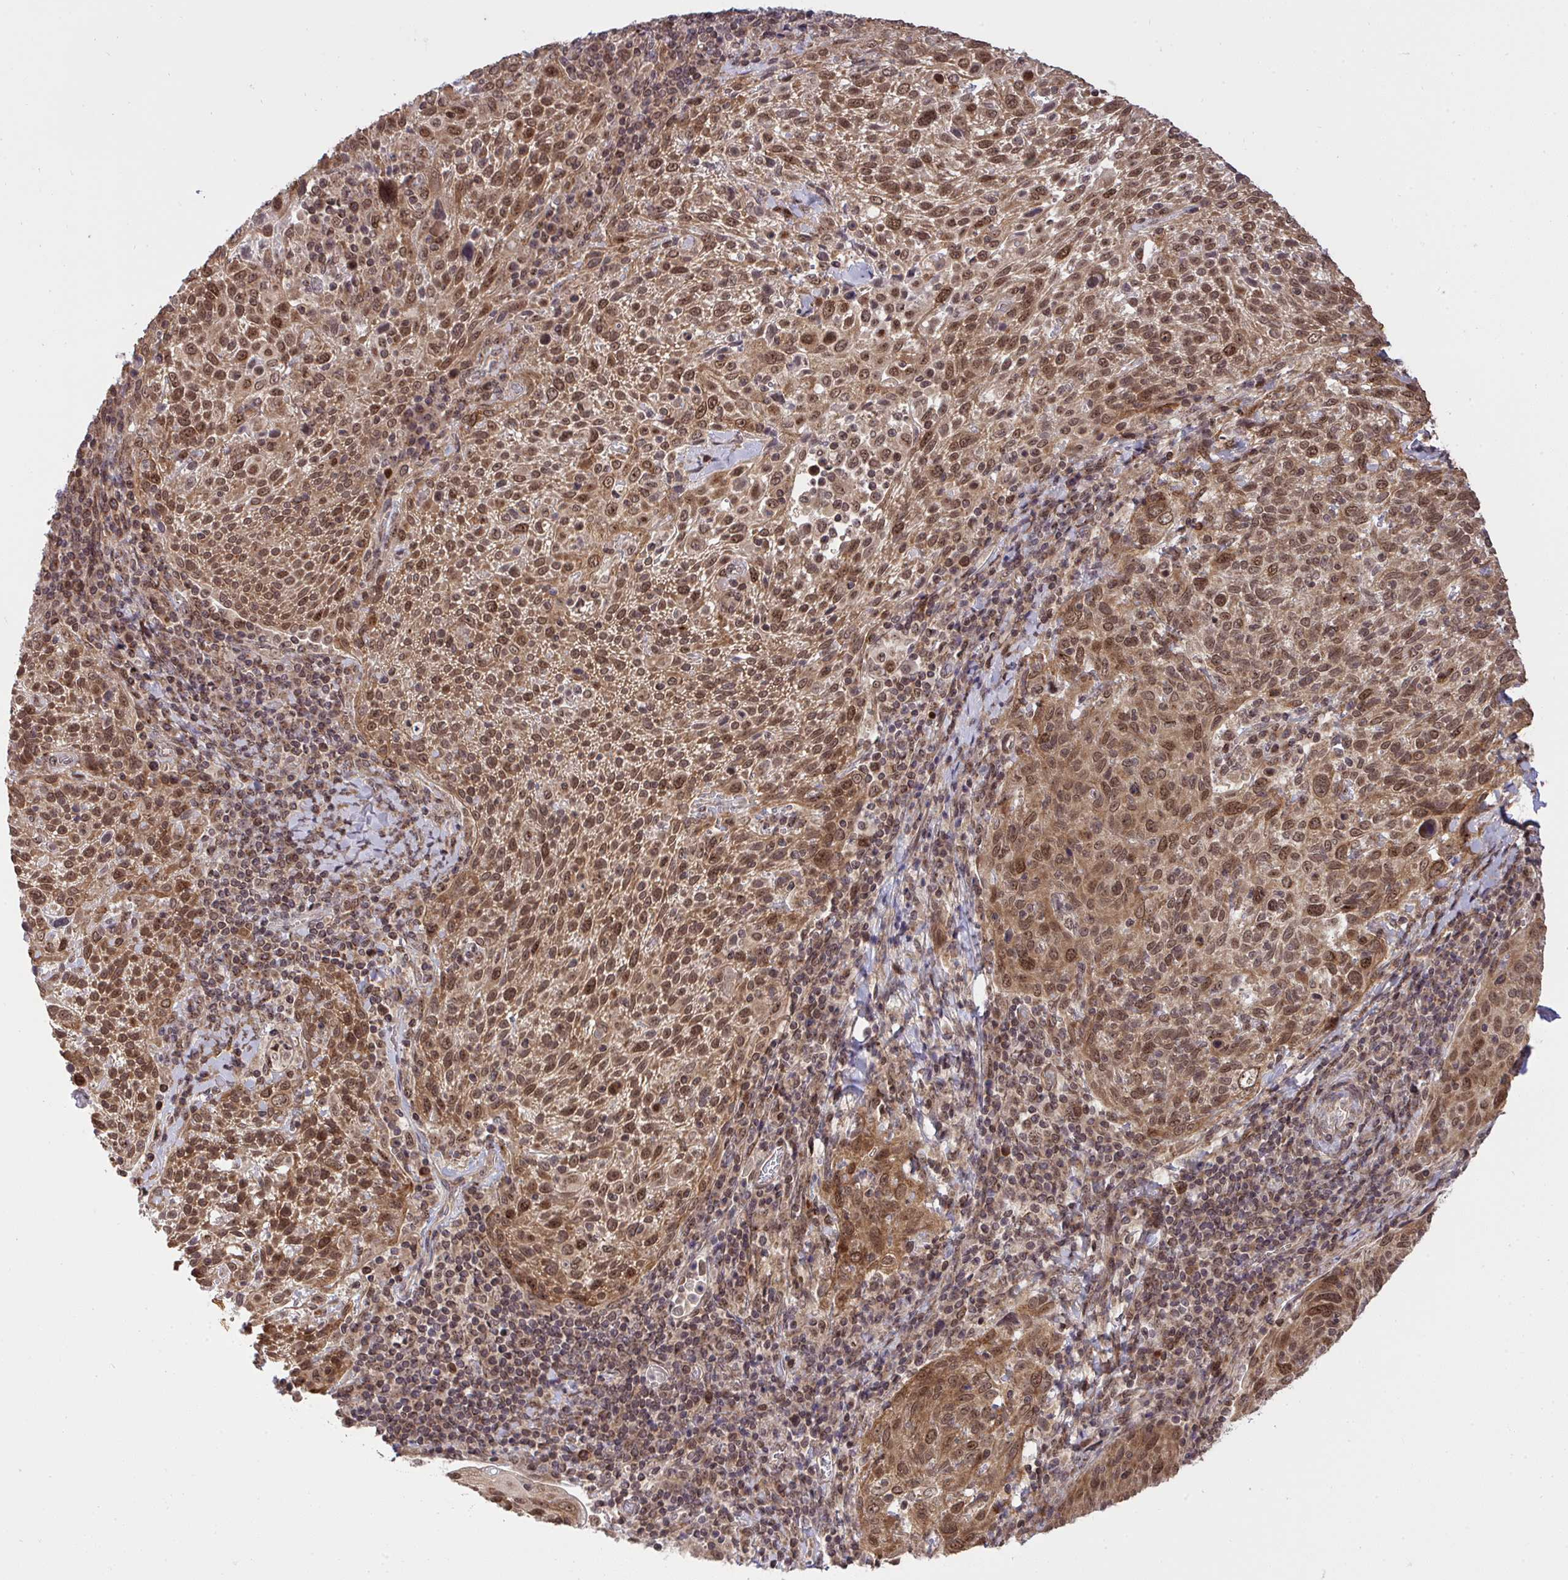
{"staining": {"intensity": "moderate", "quantity": ">75%", "location": "cytoplasmic/membranous,nuclear"}, "tissue": "cervical cancer", "cell_type": "Tumor cells", "image_type": "cancer", "snomed": [{"axis": "morphology", "description": "Squamous cell carcinoma, NOS"}, {"axis": "topography", "description": "Cervix"}], "caption": "DAB (3,3'-diaminobenzidine) immunohistochemical staining of cervical cancer demonstrates moderate cytoplasmic/membranous and nuclear protein expression in approximately >75% of tumor cells. The protein is stained brown, and the nuclei are stained in blue (DAB (3,3'-diaminobenzidine) IHC with brightfield microscopy, high magnification).", "gene": "ERI1", "patient": {"sex": "female", "age": 61}}